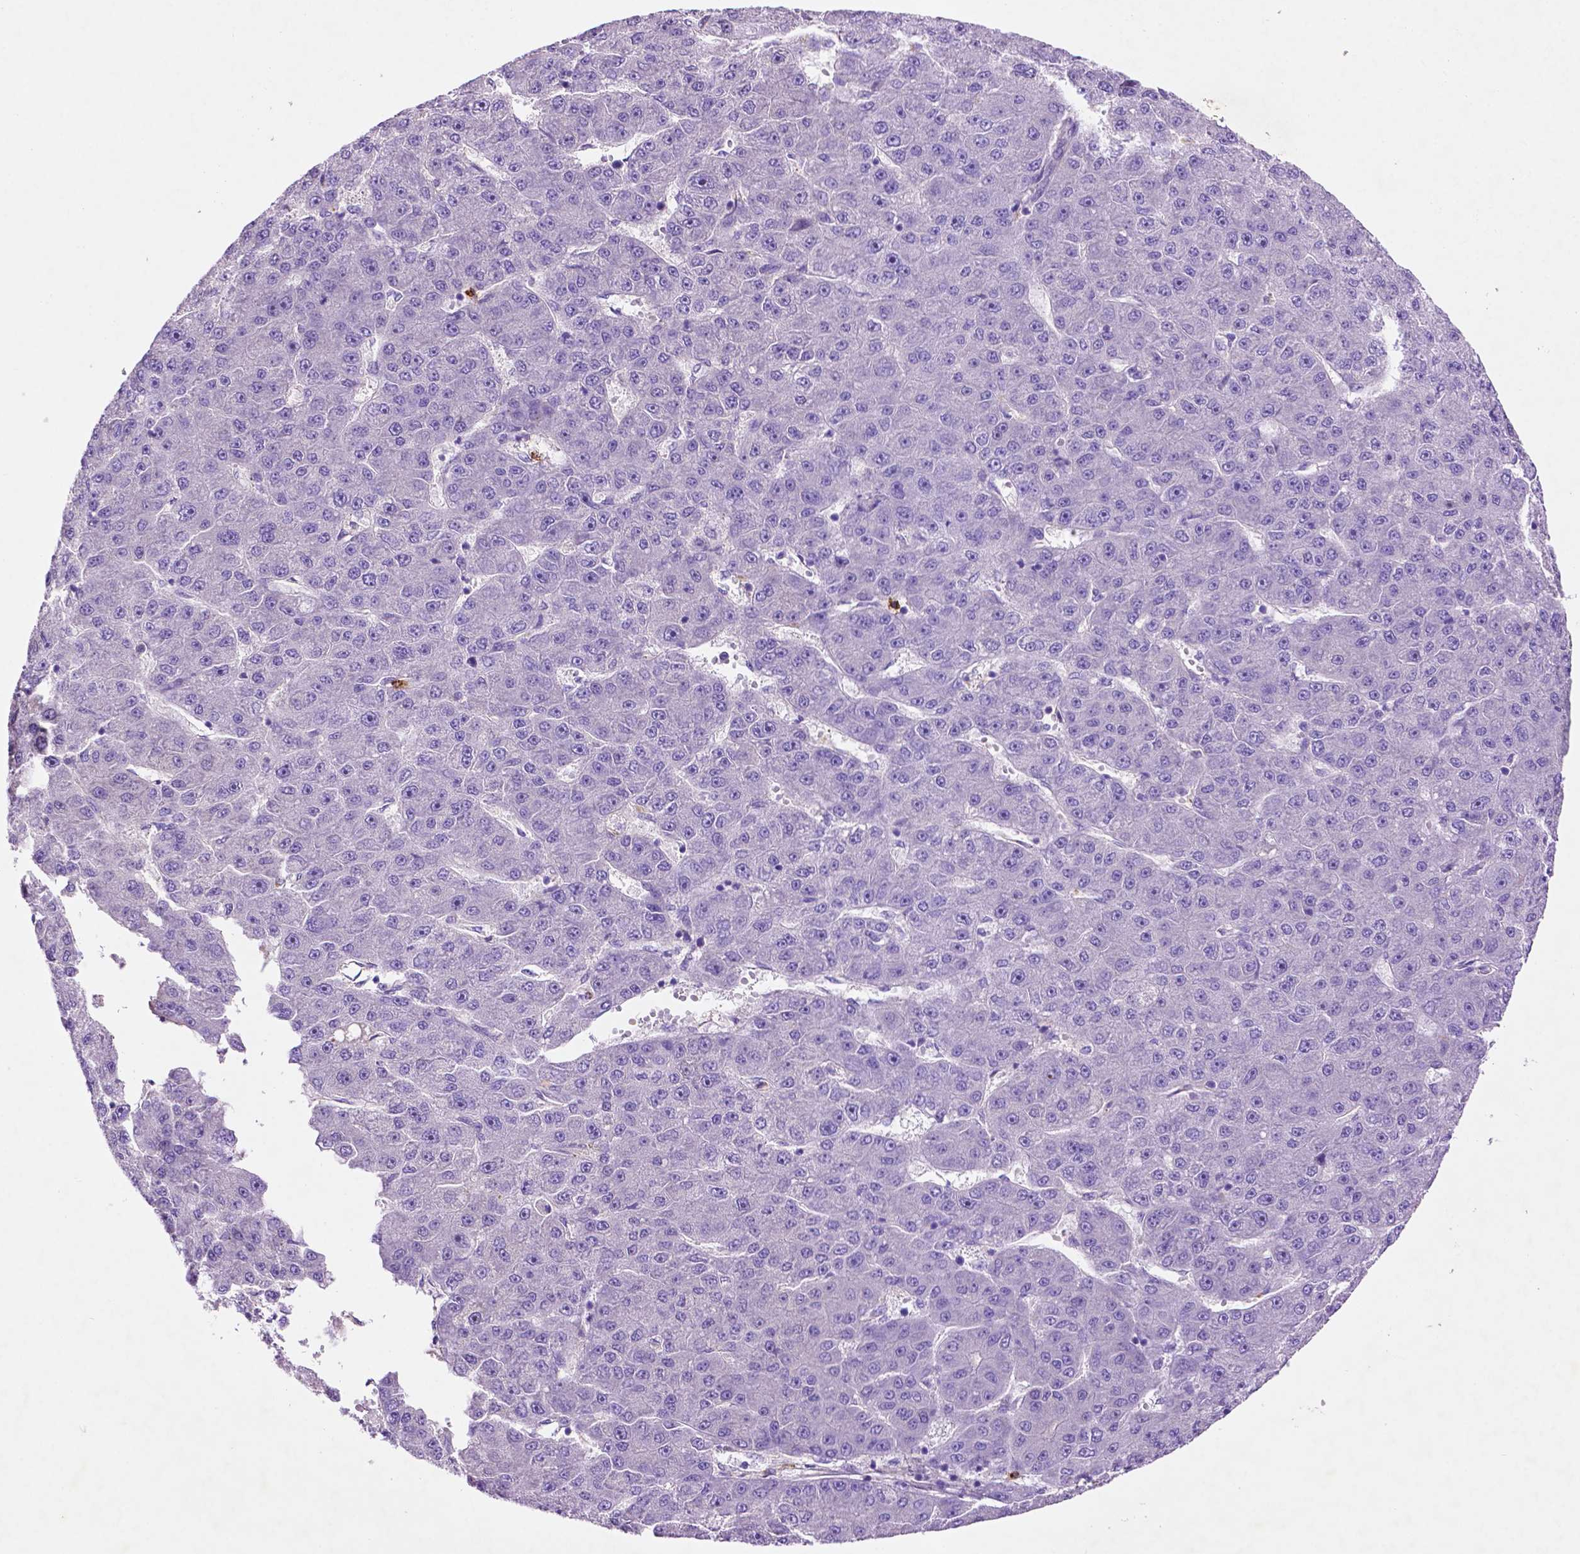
{"staining": {"intensity": "negative", "quantity": "none", "location": "none"}, "tissue": "liver cancer", "cell_type": "Tumor cells", "image_type": "cancer", "snomed": [{"axis": "morphology", "description": "Carcinoma, Hepatocellular, NOS"}, {"axis": "topography", "description": "Liver"}], "caption": "DAB immunohistochemical staining of human liver cancer (hepatocellular carcinoma) demonstrates no significant staining in tumor cells. (Immunohistochemistry (ihc), brightfield microscopy, high magnification).", "gene": "GDPD5", "patient": {"sex": "male", "age": 67}}